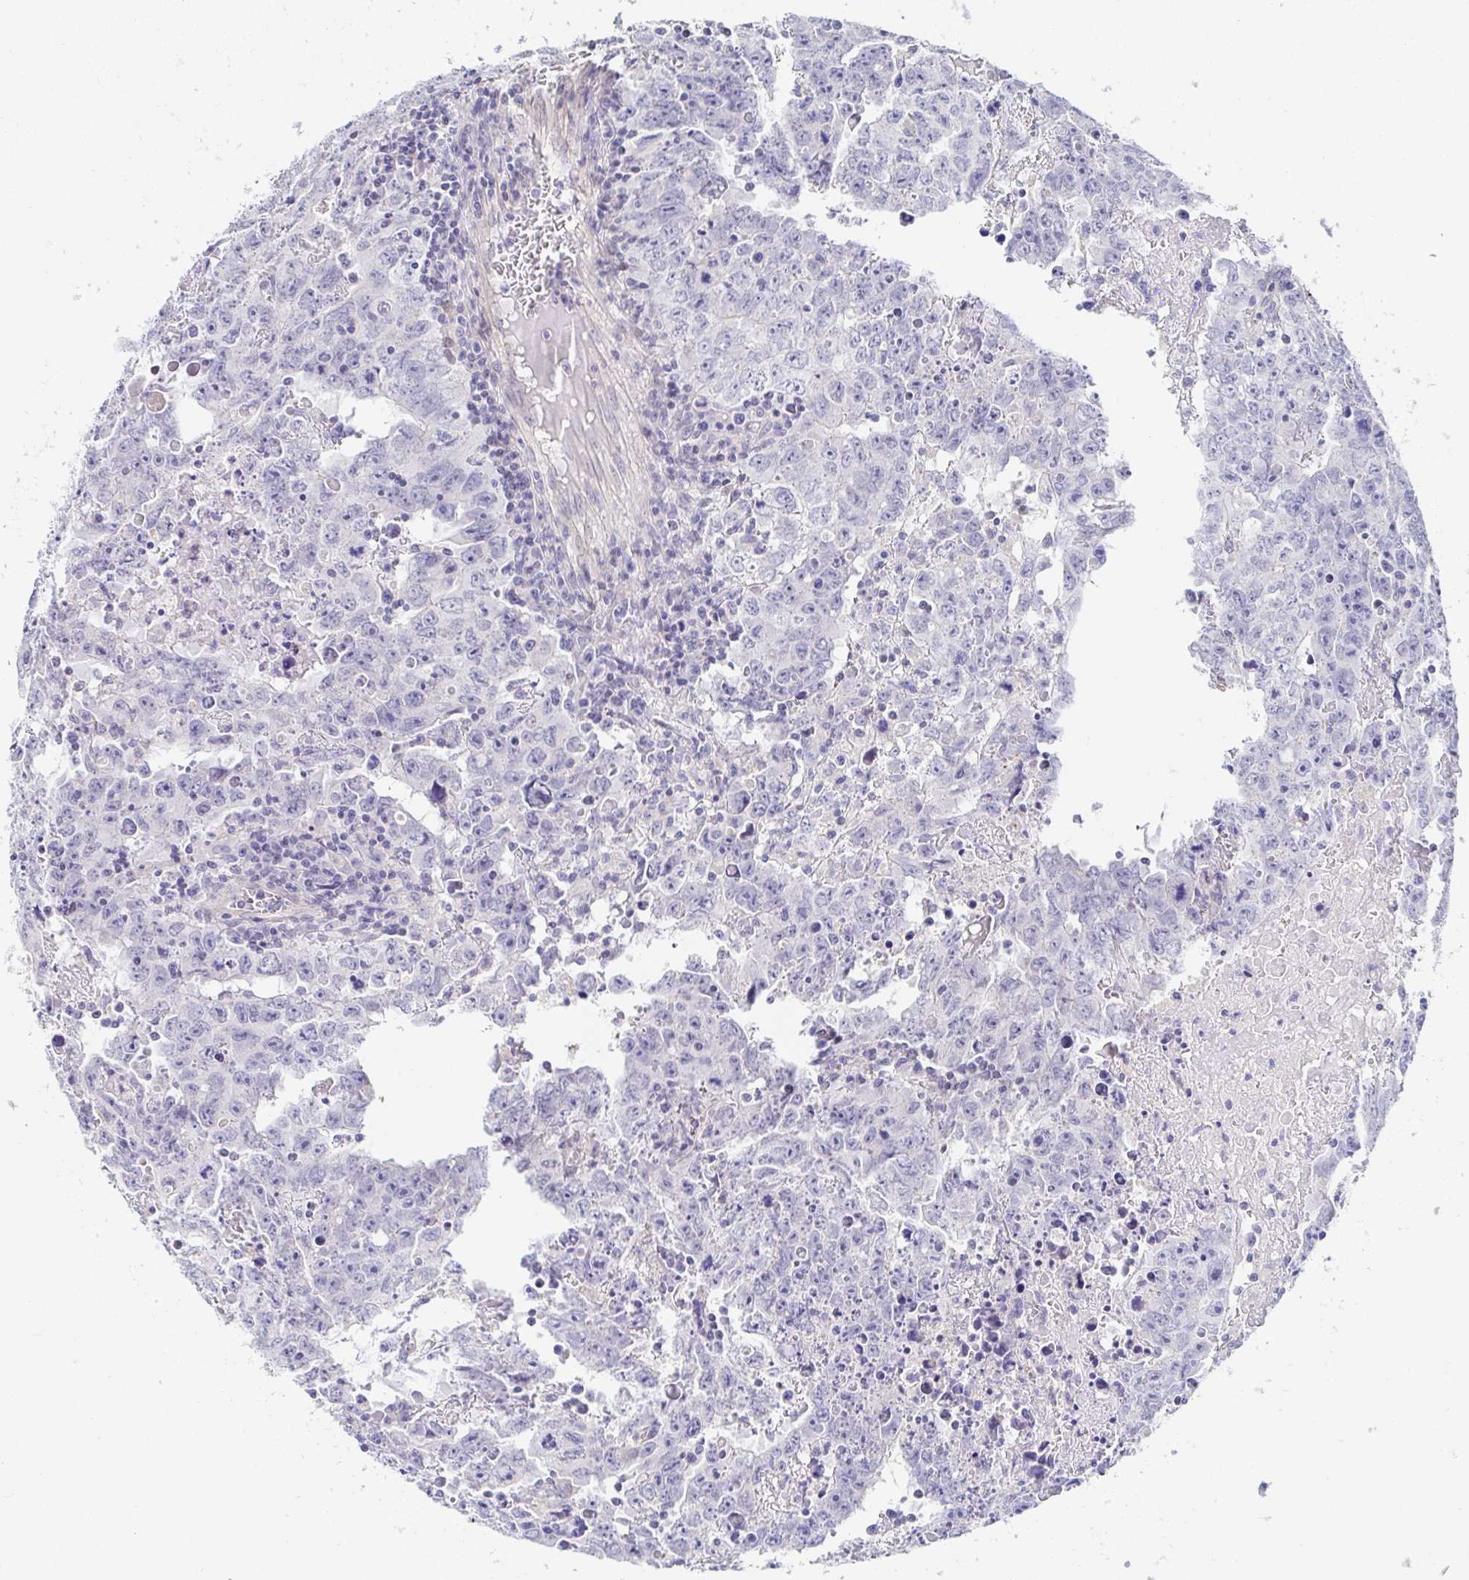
{"staining": {"intensity": "negative", "quantity": "none", "location": "none"}, "tissue": "testis cancer", "cell_type": "Tumor cells", "image_type": "cancer", "snomed": [{"axis": "morphology", "description": "Carcinoma, Embryonal, NOS"}, {"axis": "topography", "description": "Testis"}], "caption": "High power microscopy photomicrograph of an IHC image of testis cancer (embryonal carcinoma), revealing no significant expression in tumor cells. Nuclei are stained in blue.", "gene": "AKAP14", "patient": {"sex": "male", "age": 22}}